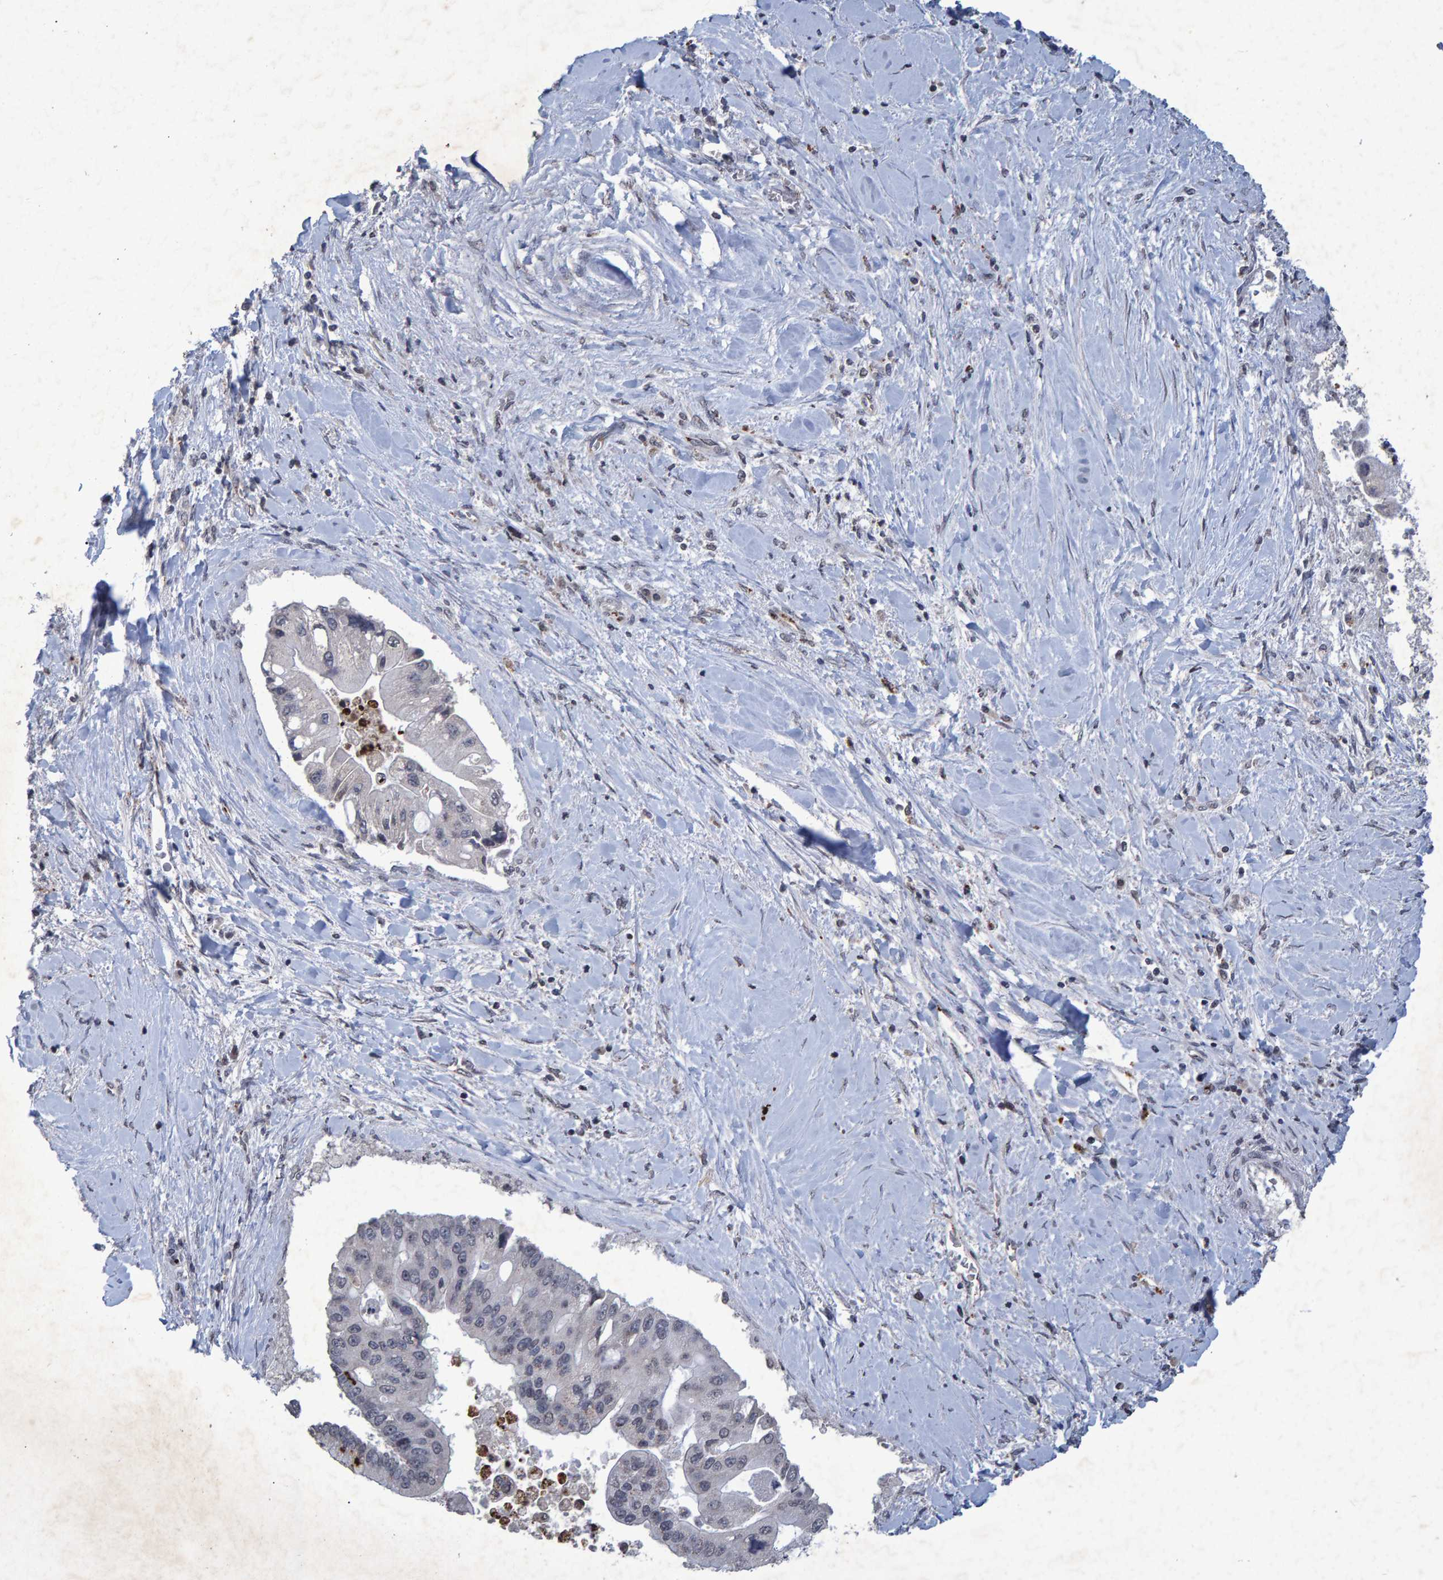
{"staining": {"intensity": "negative", "quantity": "none", "location": "none"}, "tissue": "liver cancer", "cell_type": "Tumor cells", "image_type": "cancer", "snomed": [{"axis": "morphology", "description": "Cholangiocarcinoma"}, {"axis": "topography", "description": "Liver"}], "caption": "This is an immunohistochemistry (IHC) photomicrograph of liver cancer (cholangiocarcinoma). There is no staining in tumor cells.", "gene": "GALC", "patient": {"sex": "male", "age": 50}}